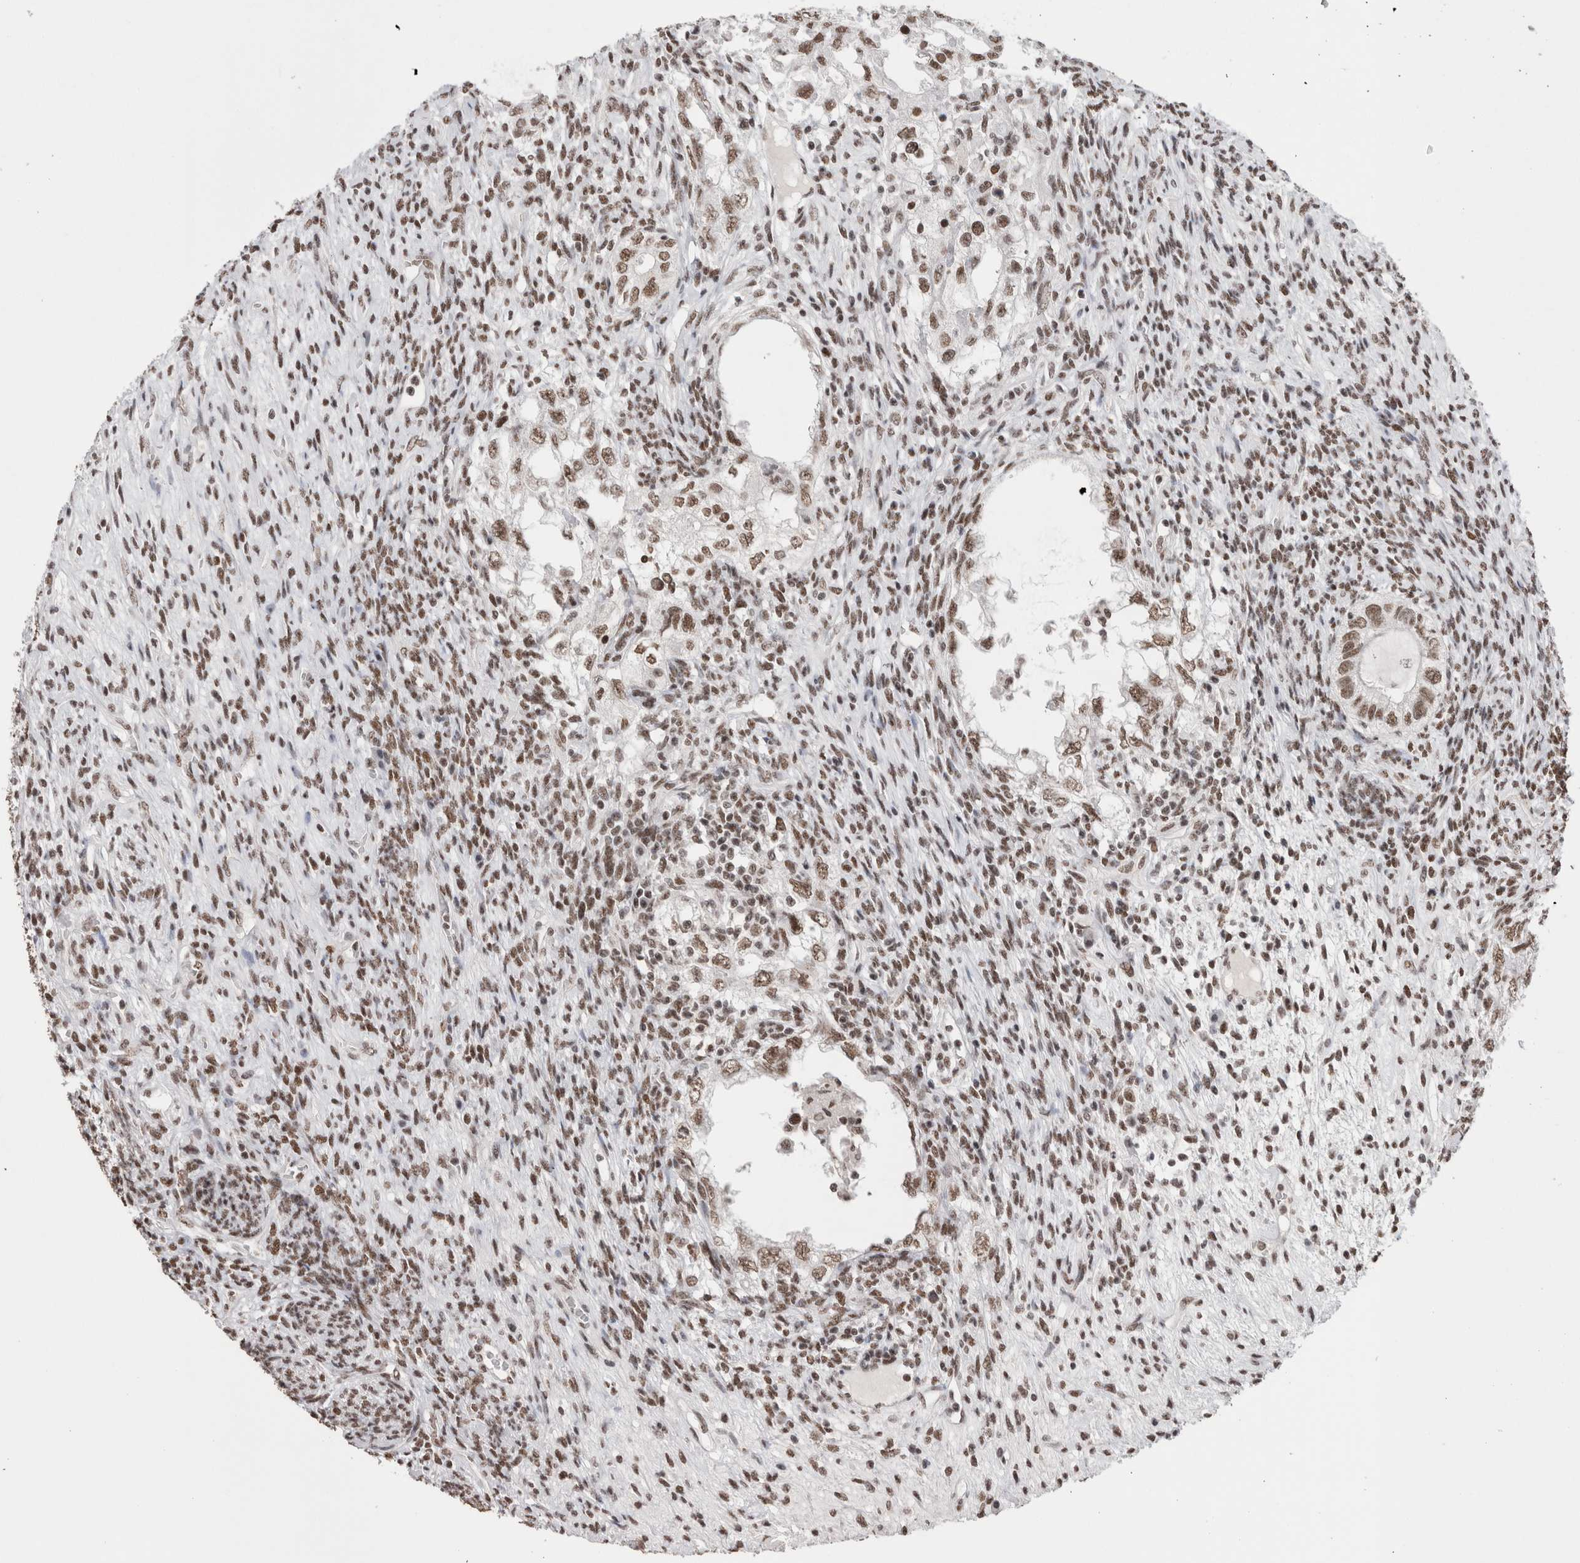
{"staining": {"intensity": "moderate", "quantity": ">75%", "location": "nuclear"}, "tissue": "testis cancer", "cell_type": "Tumor cells", "image_type": "cancer", "snomed": [{"axis": "morphology", "description": "Seminoma, NOS"}, {"axis": "topography", "description": "Testis"}], "caption": "Immunohistochemical staining of human testis seminoma reveals medium levels of moderate nuclear protein expression in approximately >75% of tumor cells. (IHC, brightfield microscopy, high magnification).", "gene": "SMC1A", "patient": {"sex": "male", "age": 28}}